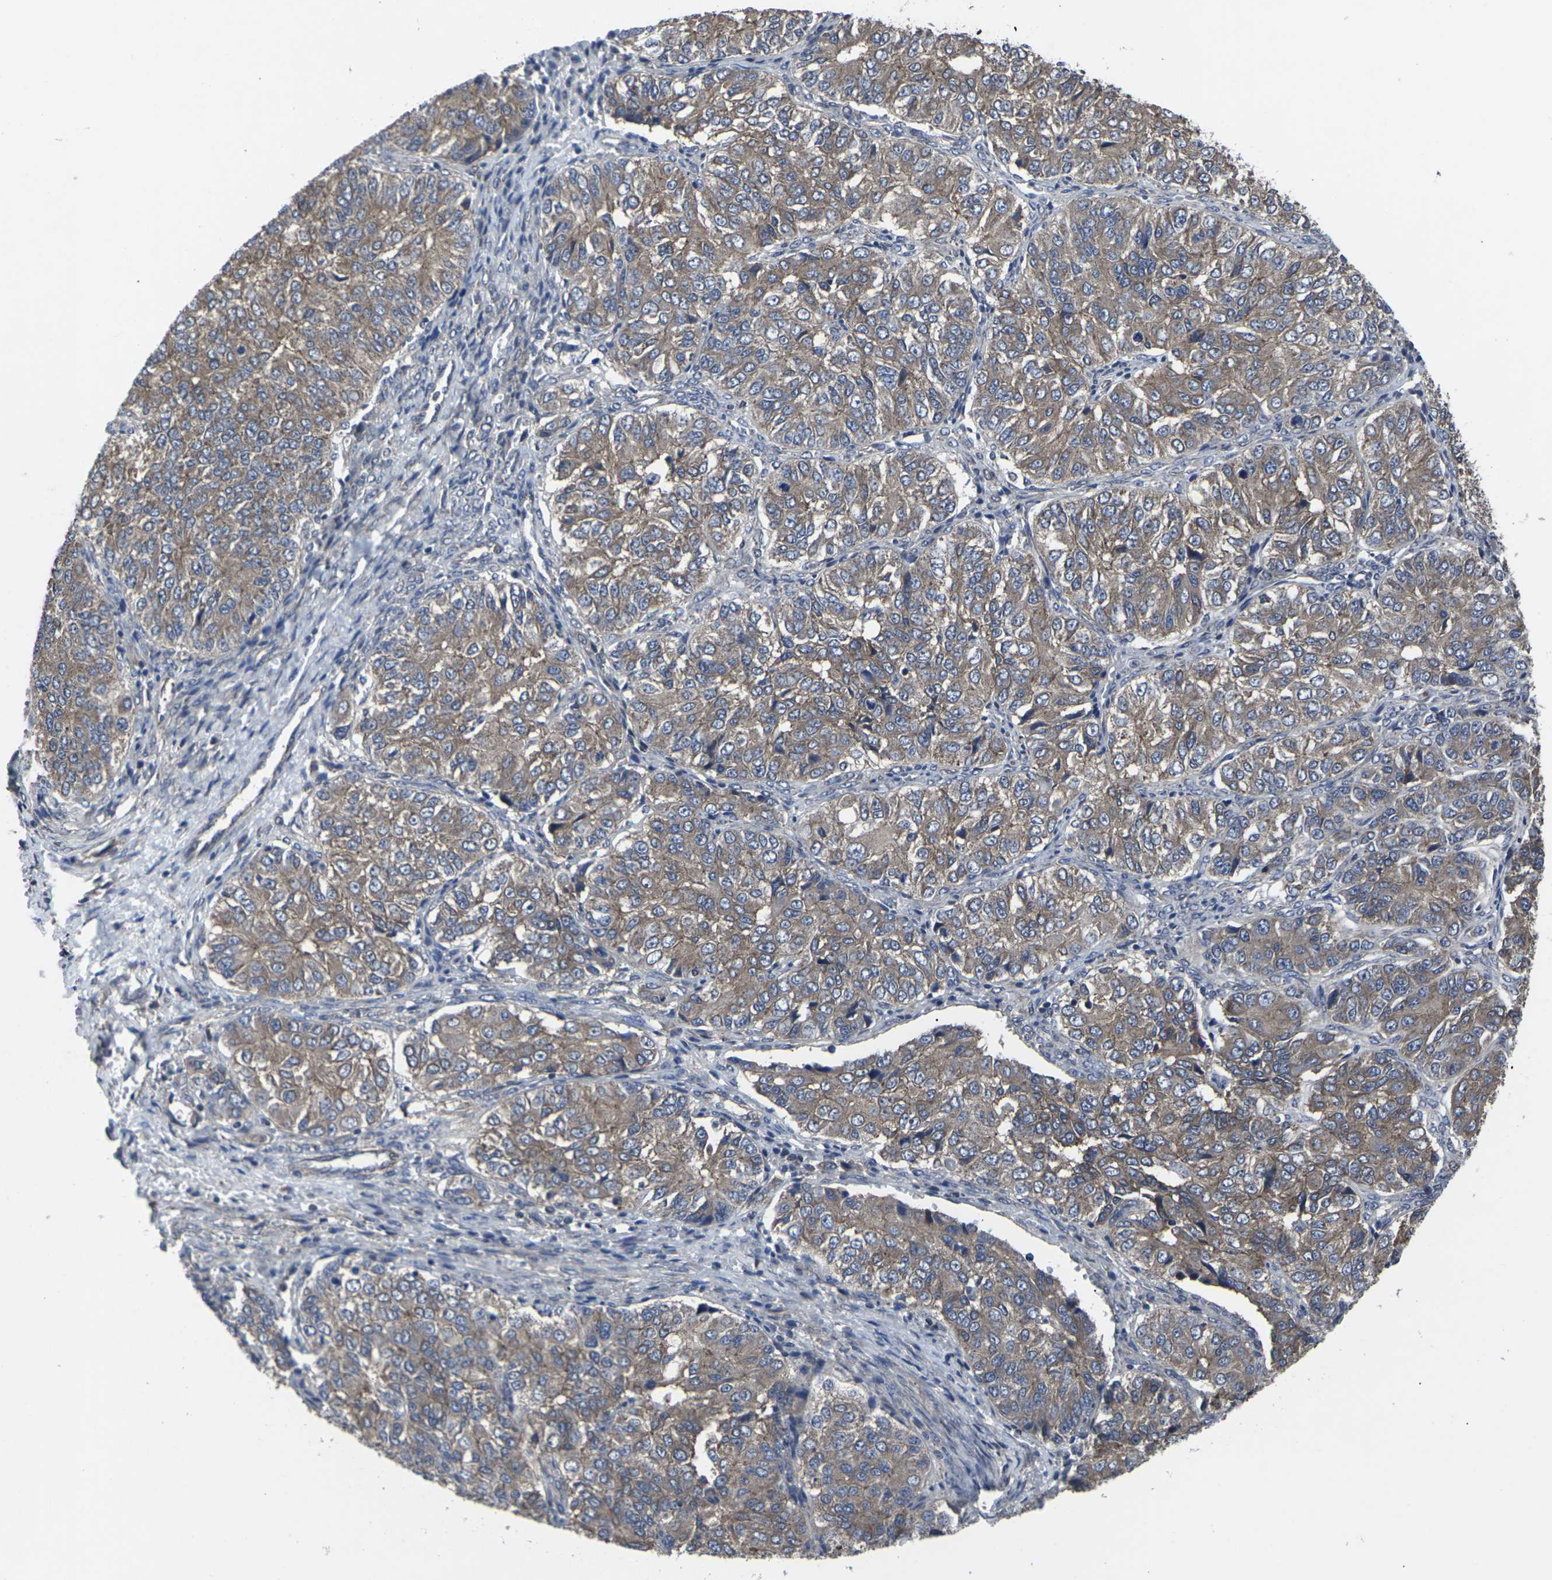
{"staining": {"intensity": "moderate", "quantity": ">75%", "location": "cytoplasmic/membranous"}, "tissue": "ovarian cancer", "cell_type": "Tumor cells", "image_type": "cancer", "snomed": [{"axis": "morphology", "description": "Carcinoma, endometroid"}, {"axis": "topography", "description": "Ovary"}], "caption": "Ovarian cancer was stained to show a protein in brown. There is medium levels of moderate cytoplasmic/membranous positivity in approximately >75% of tumor cells.", "gene": "MAPKAPK2", "patient": {"sex": "female", "age": 51}}